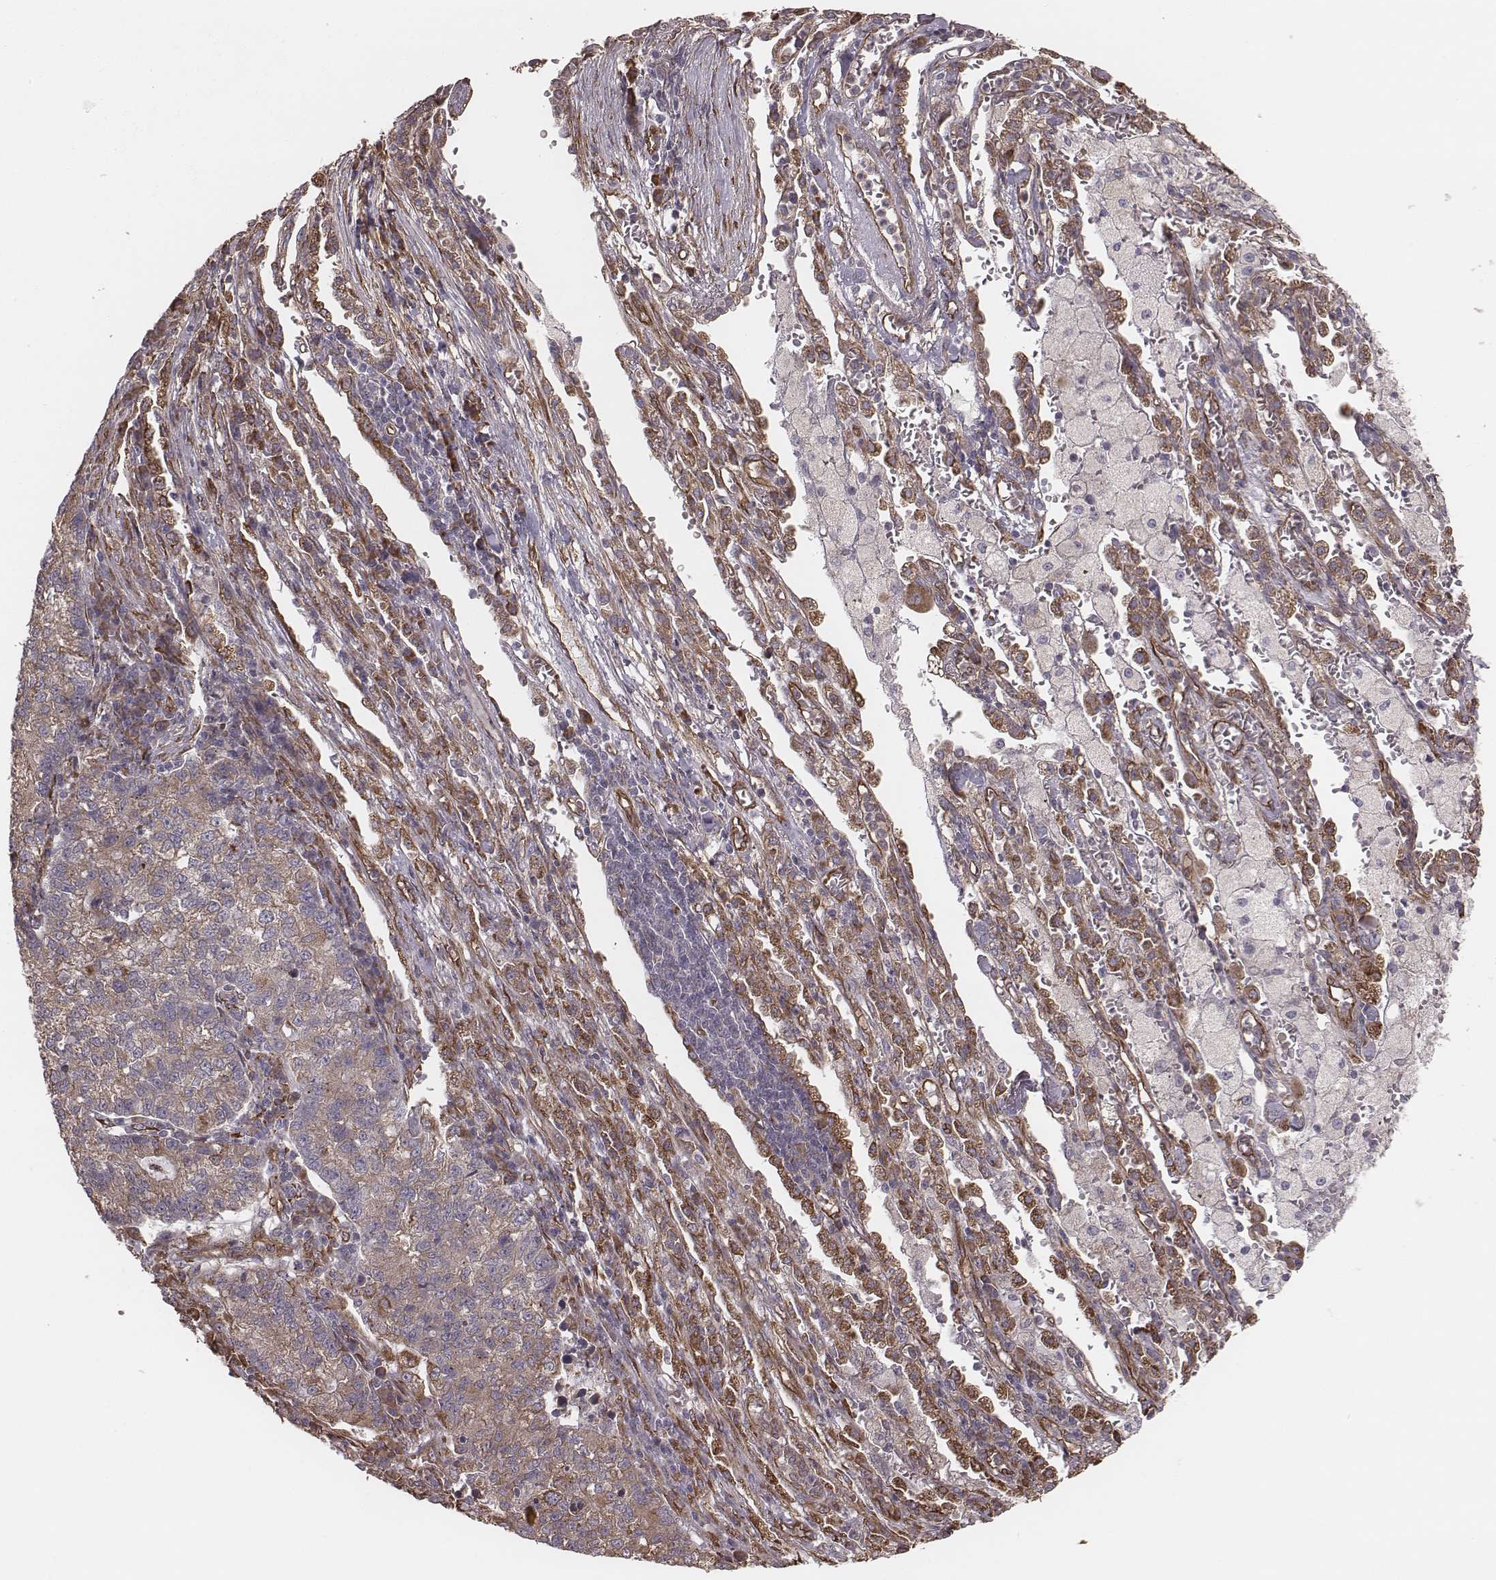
{"staining": {"intensity": "moderate", "quantity": ">75%", "location": "cytoplasmic/membranous"}, "tissue": "lung cancer", "cell_type": "Tumor cells", "image_type": "cancer", "snomed": [{"axis": "morphology", "description": "Adenocarcinoma, NOS"}, {"axis": "topography", "description": "Lung"}], "caption": "Adenocarcinoma (lung) tissue demonstrates moderate cytoplasmic/membranous positivity in approximately >75% of tumor cells", "gene": "PALMD", "patient": {"sex": "male", "age": 57}}